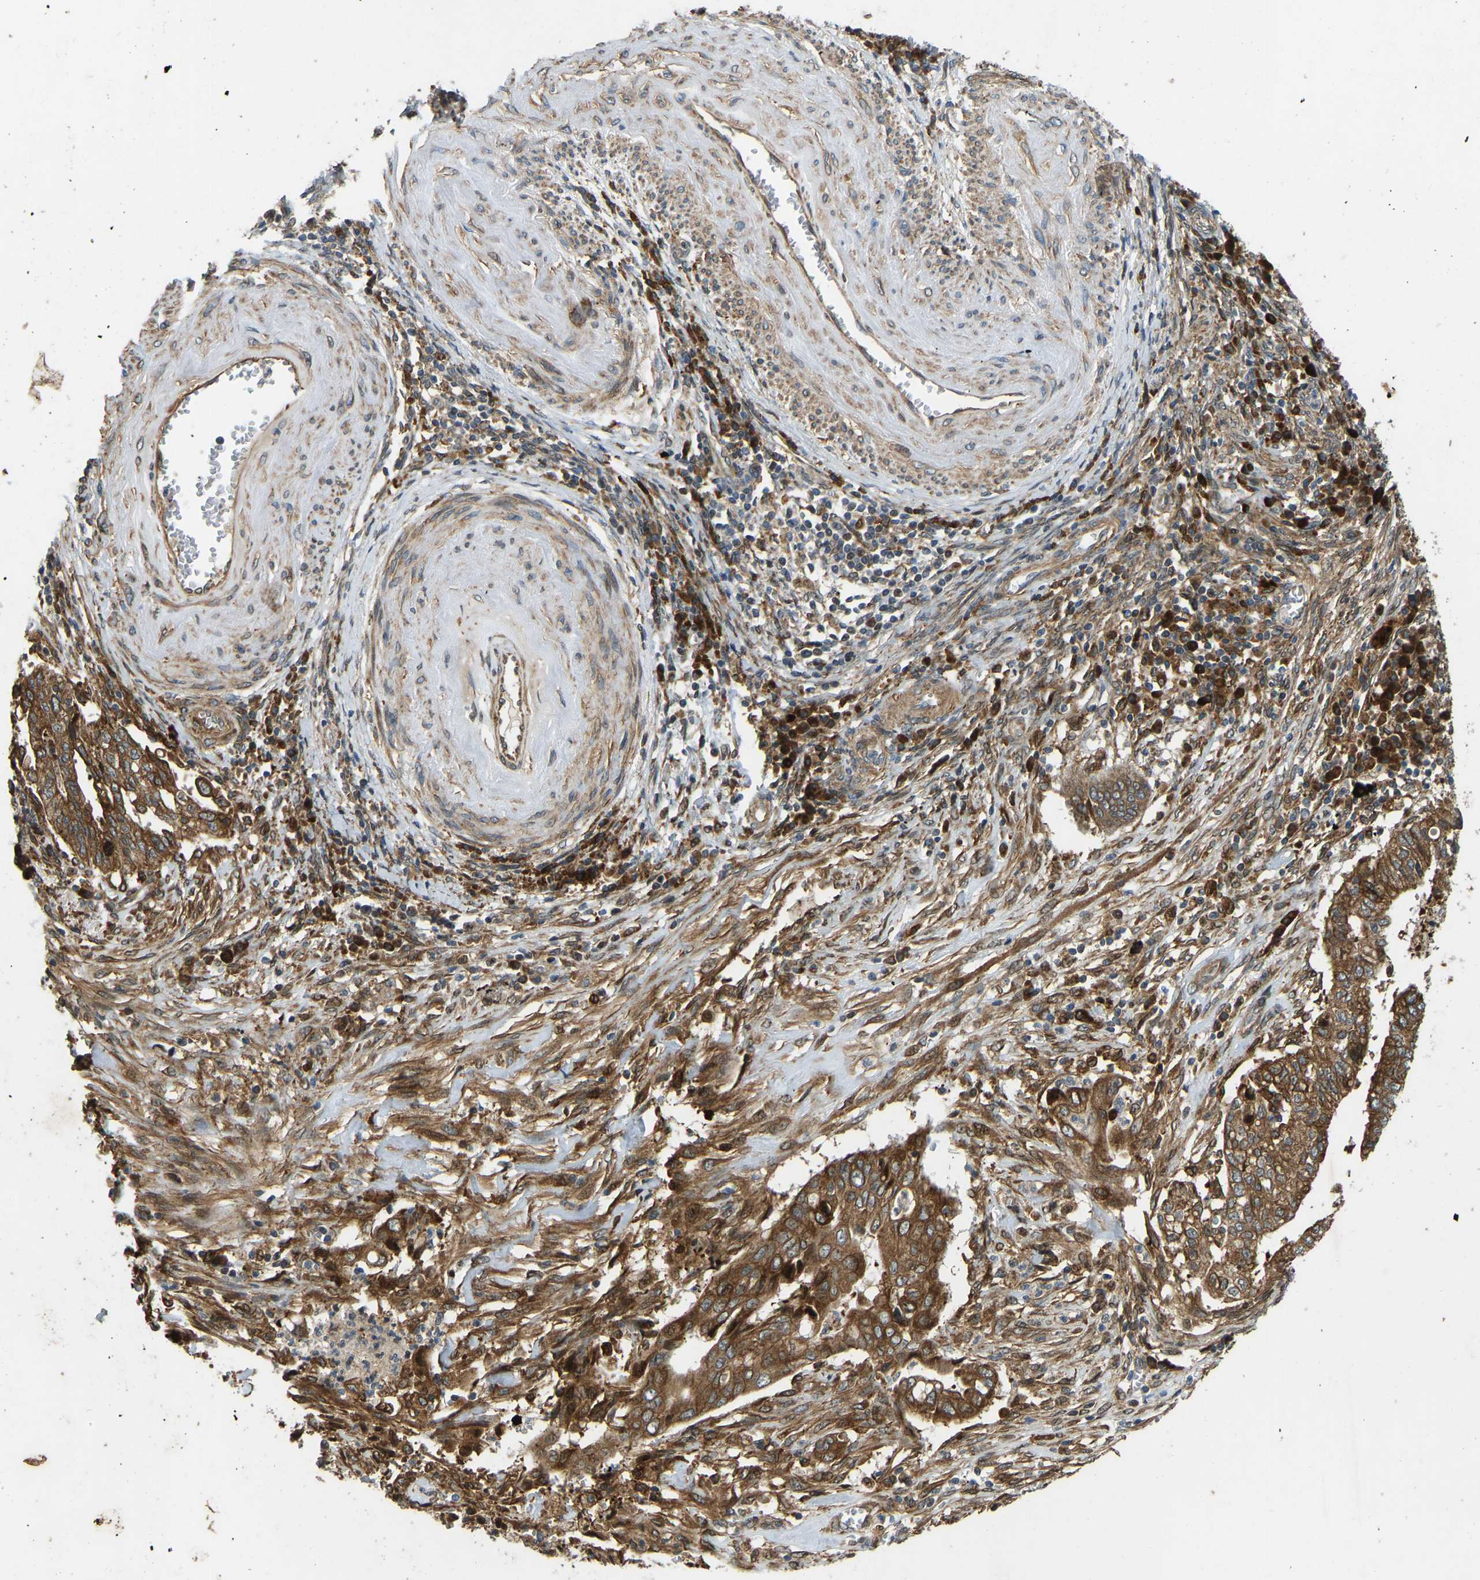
{"staining": {"intensity": "strong", "quantity": ">75%", "location": "cytoplasmic/membranous"}, "tissue": "cervical cancer", "cell_type": "Tumor cells", "image_type": "cancer", "snomed": [{"axis": "morphology", "description": "Adenocarcinoma, NOS"}, {"axis": "topography", "description": "Cervix"}], "caption": "Protein analysis of adenocarcinoma (cervical) tissue exhibits strong cytoplasmic/membranous expression in approximately >75% of tumor cells.", "gene": "OS9", "patient": {"sex": "female", "age": 44}}